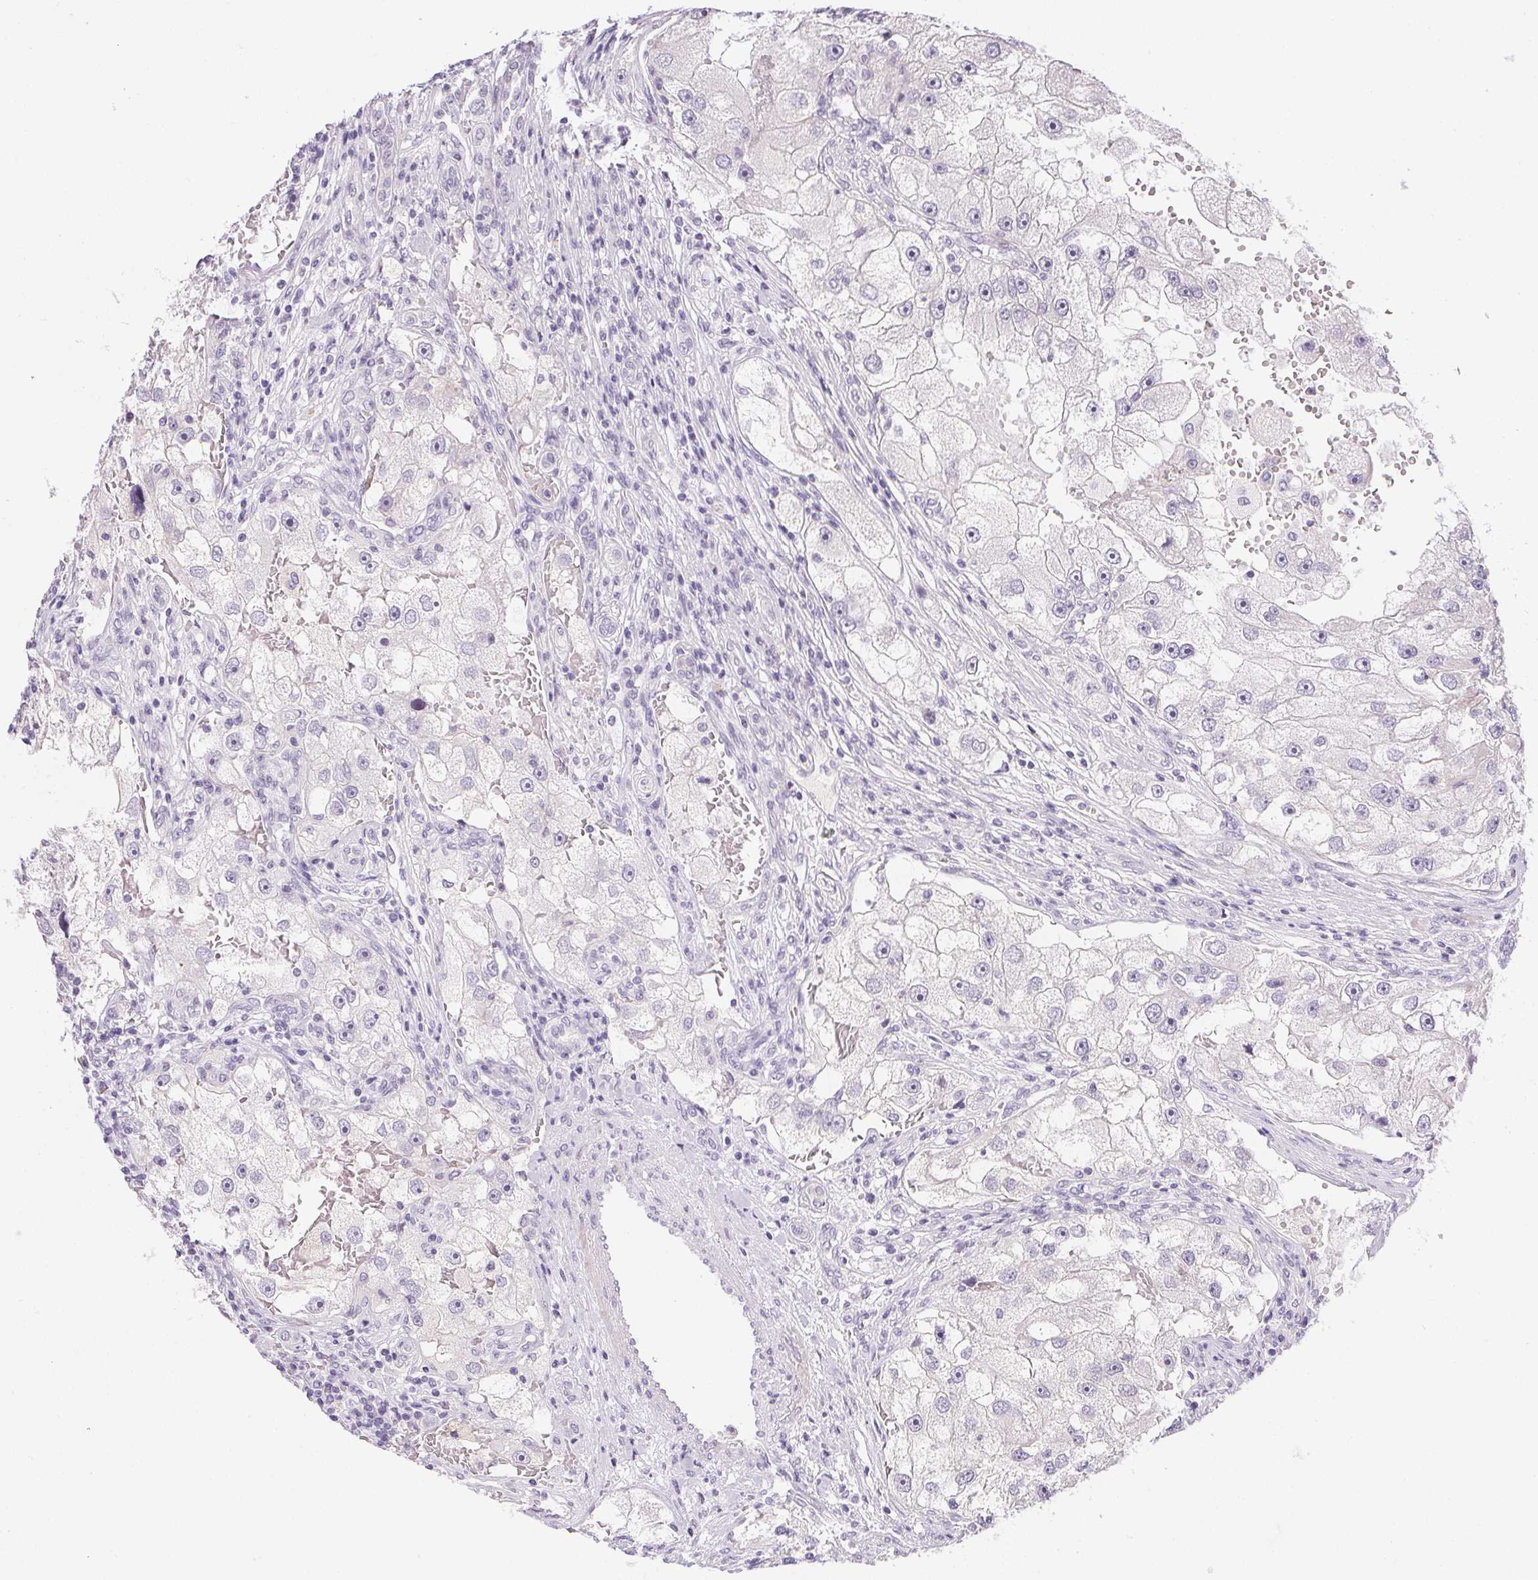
{"staining": {"intensity": "negative", "quantity": "none", "location": "none"}, "tissue": "renal cancer", "cell_type": "Tumor cells", "image_type": "cancer", "snomed": [{"axis": "morphology", "description": "Adenocarcinoma, NOS"}, {"axis": "topography", "description": "Kidney"}], "caption": "IHC image of neoplastic tissue: human renal cancer stained with DAB demonstrates no significant protein expression in tumor cells.", "gene": "GSDMC", "patient": {"sex": "male", "age": 63}}